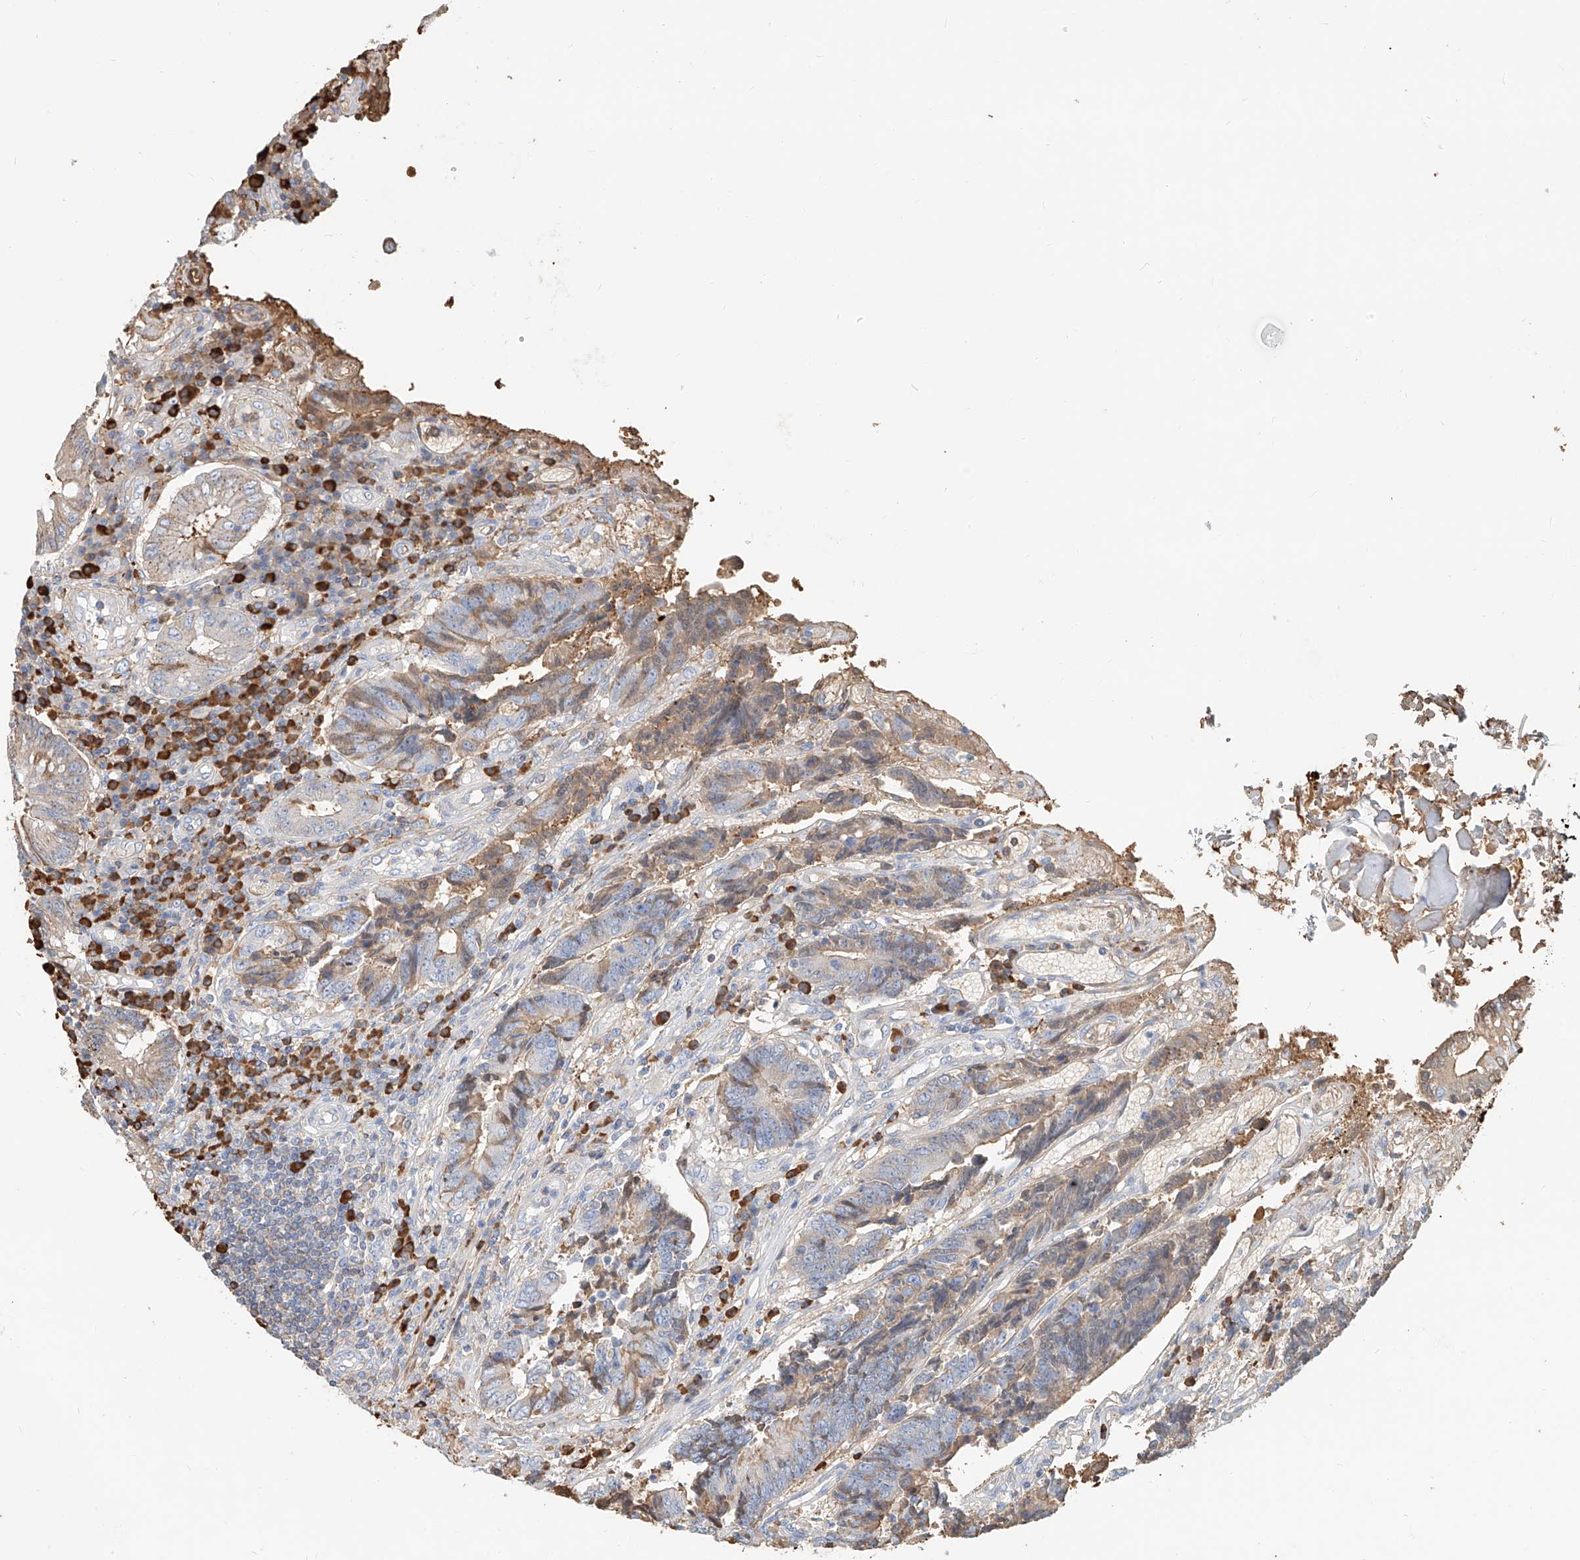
{"staining": {"intensity": "moderate", "quantity": "<25%", "location": "cytoplasmic/membranous"}, "tissue": "colorectal cancer", "cell_type": "Tumor cells", "image_type": "cancer", "snomed": [{"axis": "morphology", "description": "Adenocarcinoma, NOS"}, {"axis": "topography", "description": "Rectum"}], "caption": "Brown immunohistochemical staining in colorectal cancer exhibits moderate cytoplasmic/membranous positivity in about <25% of tumor cells.", "gene": "ZFP30", "patient": {"sex": "male", "age": 84}}